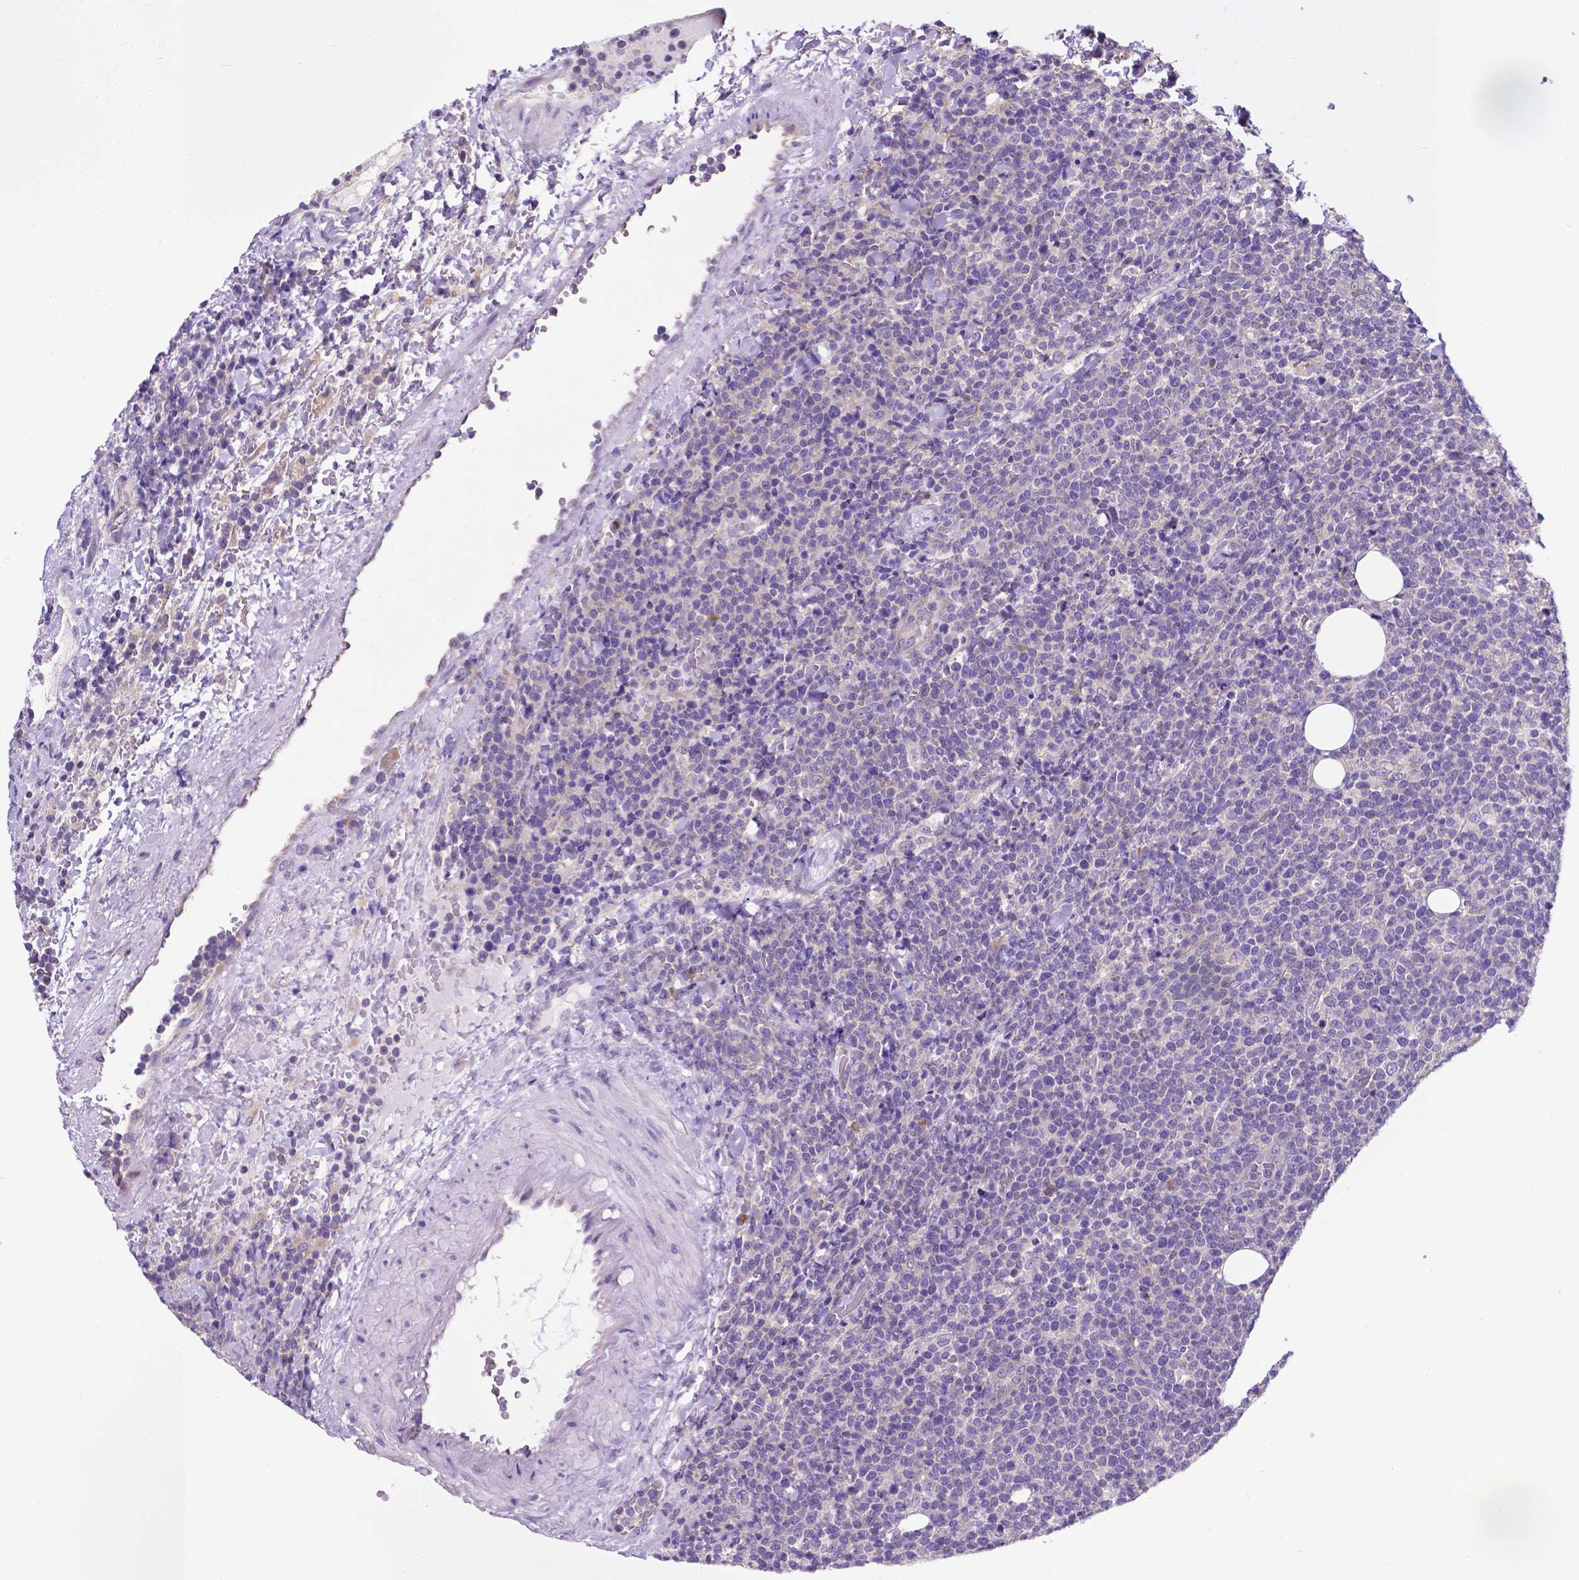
{"staining": {"intensity": "negative", "quantity": "none", "location": "none"}, "tissue": "lymphoma", "cell_type": "Tumor cells", "image_type": "cancer", "snomed": [{"axis": "morphology", "description": "Malignant lymphoma, non-Hodgkin's type, High grade"}, {"axis": "topography", "description": "Lymph node"}], "caption": "Lymphoma was stained to show a protein in brown. There is no significant positivity in tumor cells. (Immunohistochemistry (ihc), brightfield microscopy, high magnification).", "gene": "RPL6", "patient": {"sex": "male", "age": 61}}